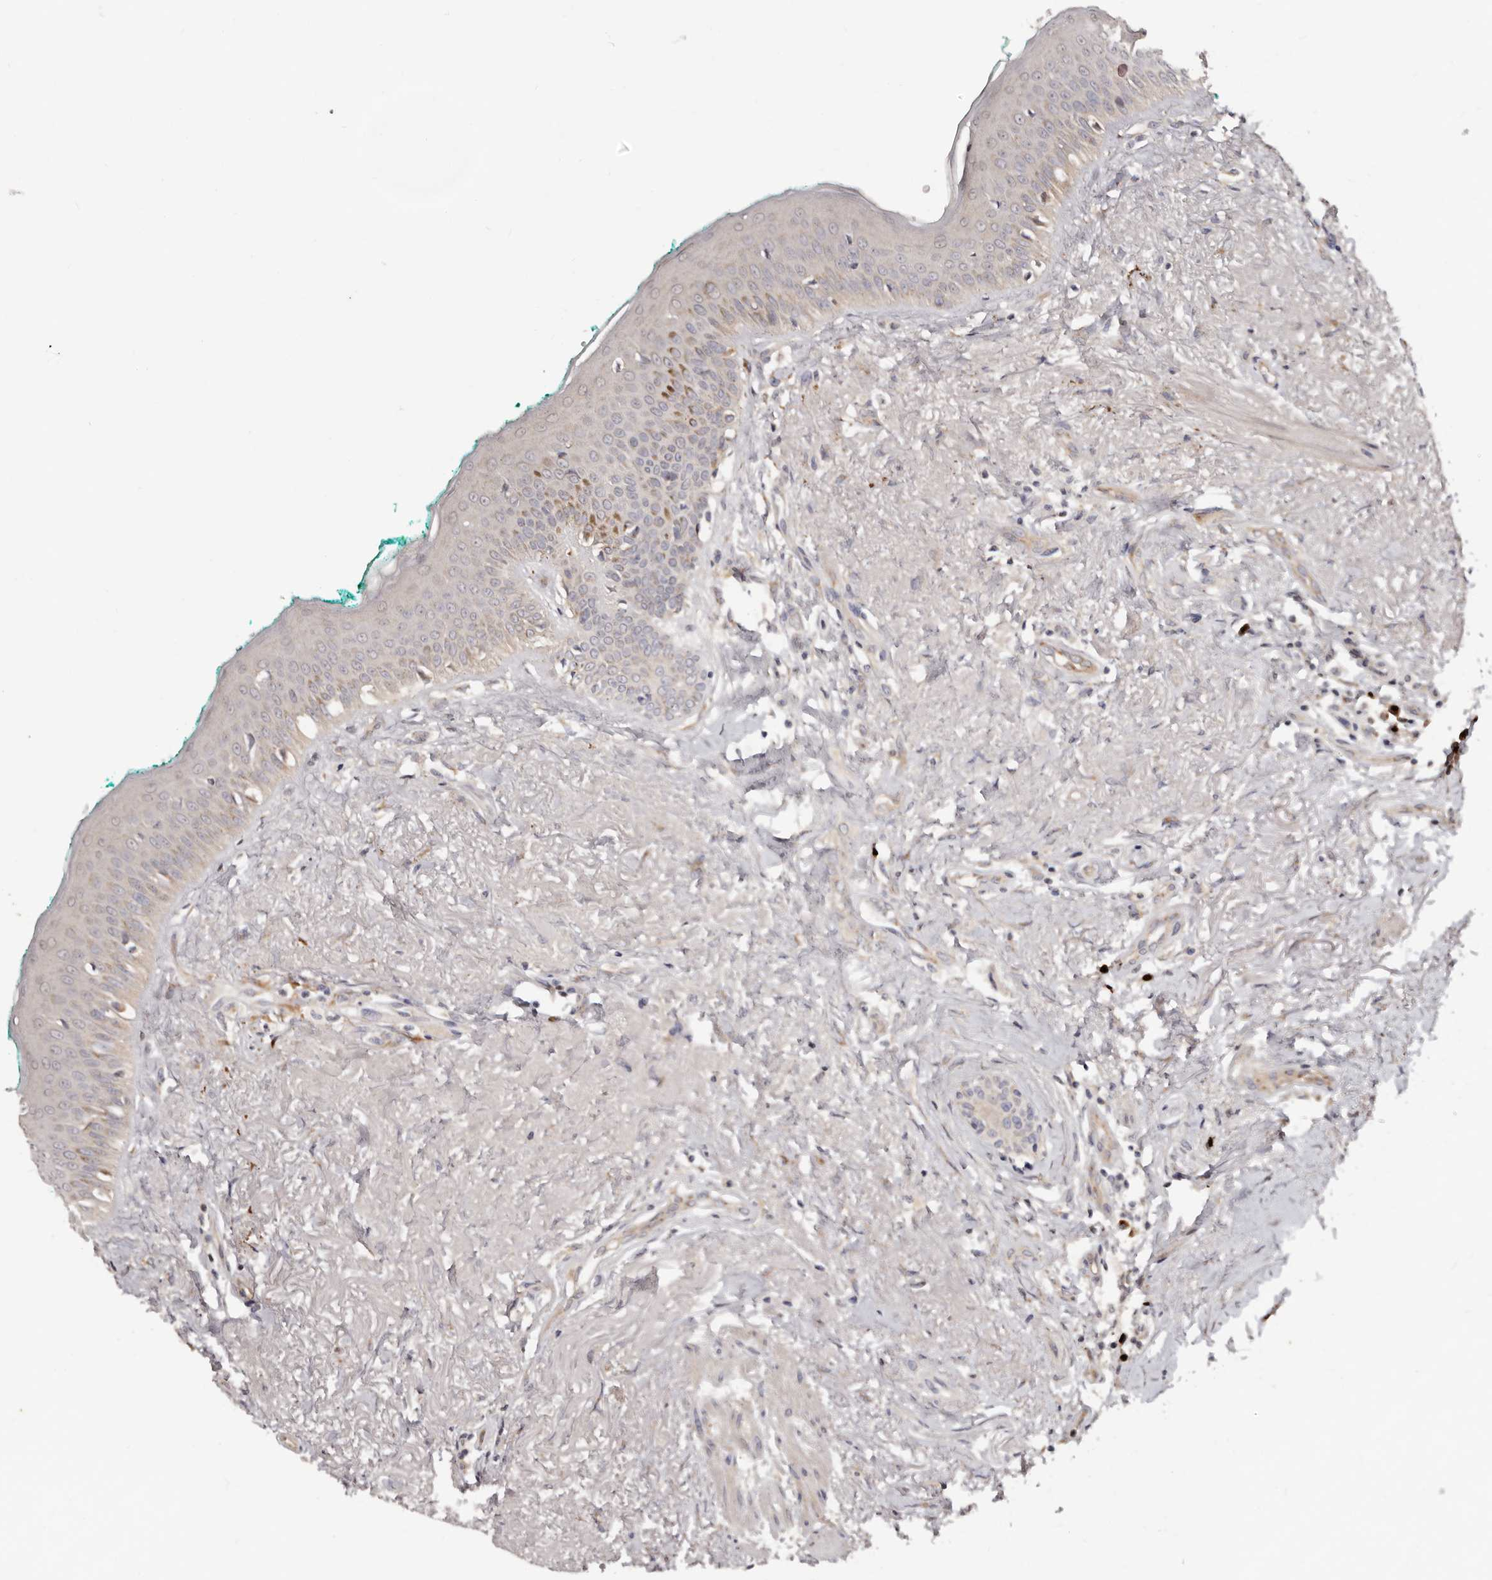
{"staining": {"intensity": "moderate", "quantity": "<25%", "location": "cytoplasmic/membranous"}, "tissue": "oral mucosa", "cell_type": "Squamous epithelial cells", "image_type": "normal", "snomed": [{"axis": "morphology", "description": "Normal tissue, NOS"}, {"axis": "topography", "description": "Oral tissue"}], "caption": "Oral mucosa stained with a brown dye exhibits moderate cytoplasmic/membranous positive positivity in approximately <25% of squamous epithelial cells.", "gene": "DACT2", "patient": {"sex": "female", "age": 70}}